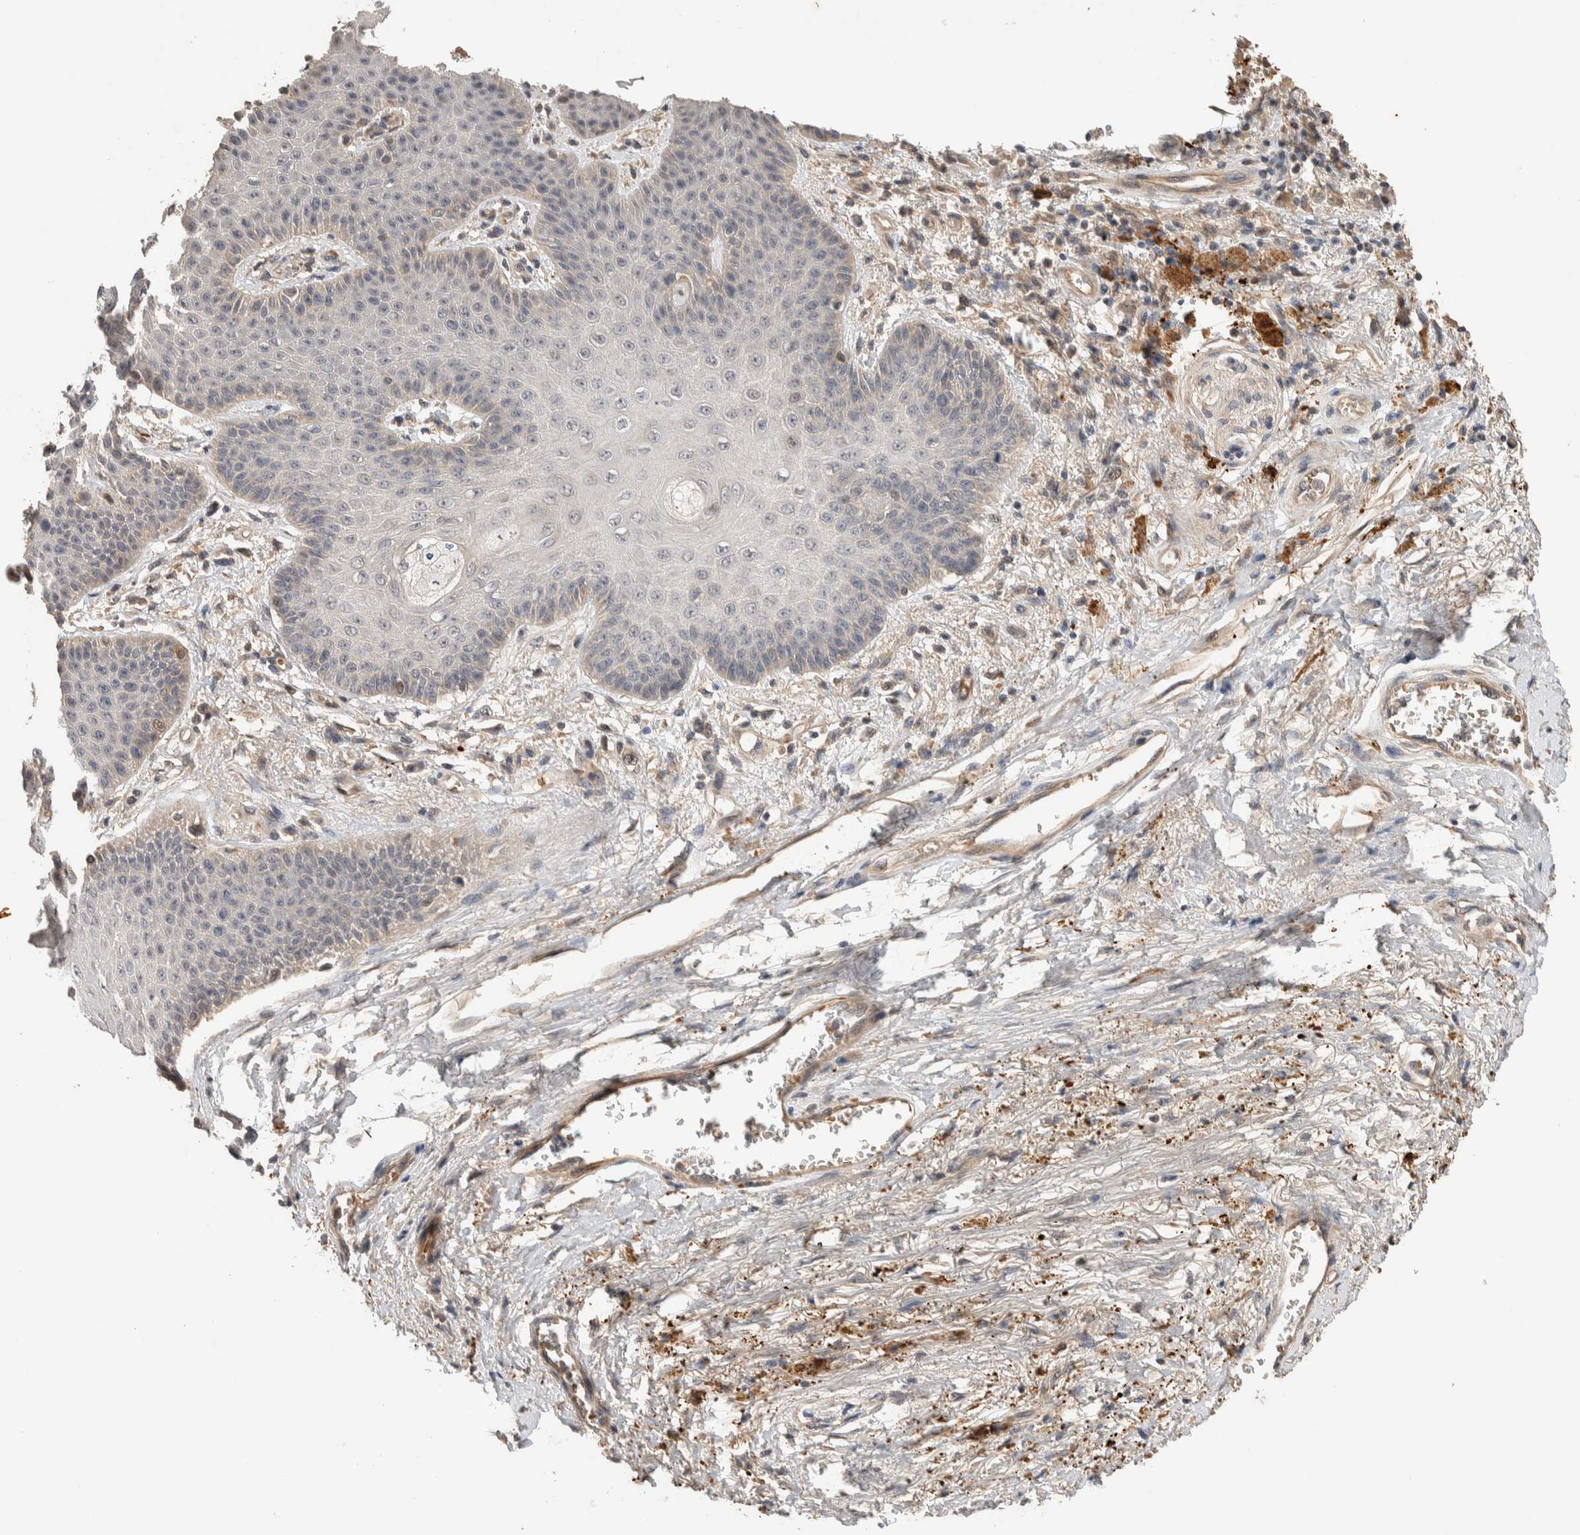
{"staining": {"intensity": "weak", "quantity": "<25%", "location": "cytoplasmic/membranous"}, "tissue": "skin", "cell_type": "Epidermal cells", "image_type": "normal", "snomed": [{"axis": "morphology", "description": "Normal tissue, NOS"}, {"axis": "topography", "description": "Anal"}], "caption": "High power microscopy micrograph of an IHC image of unremarkable skin, revealing no significant positivity in epidermal cells. (DAB (3,3'-diaminobenzidine) immunohistochemistry (IHC) visualized using brightfield microscopy, high magnification).", "gene": "WDR91", "patient": {"sex": "female", "age": 46}}